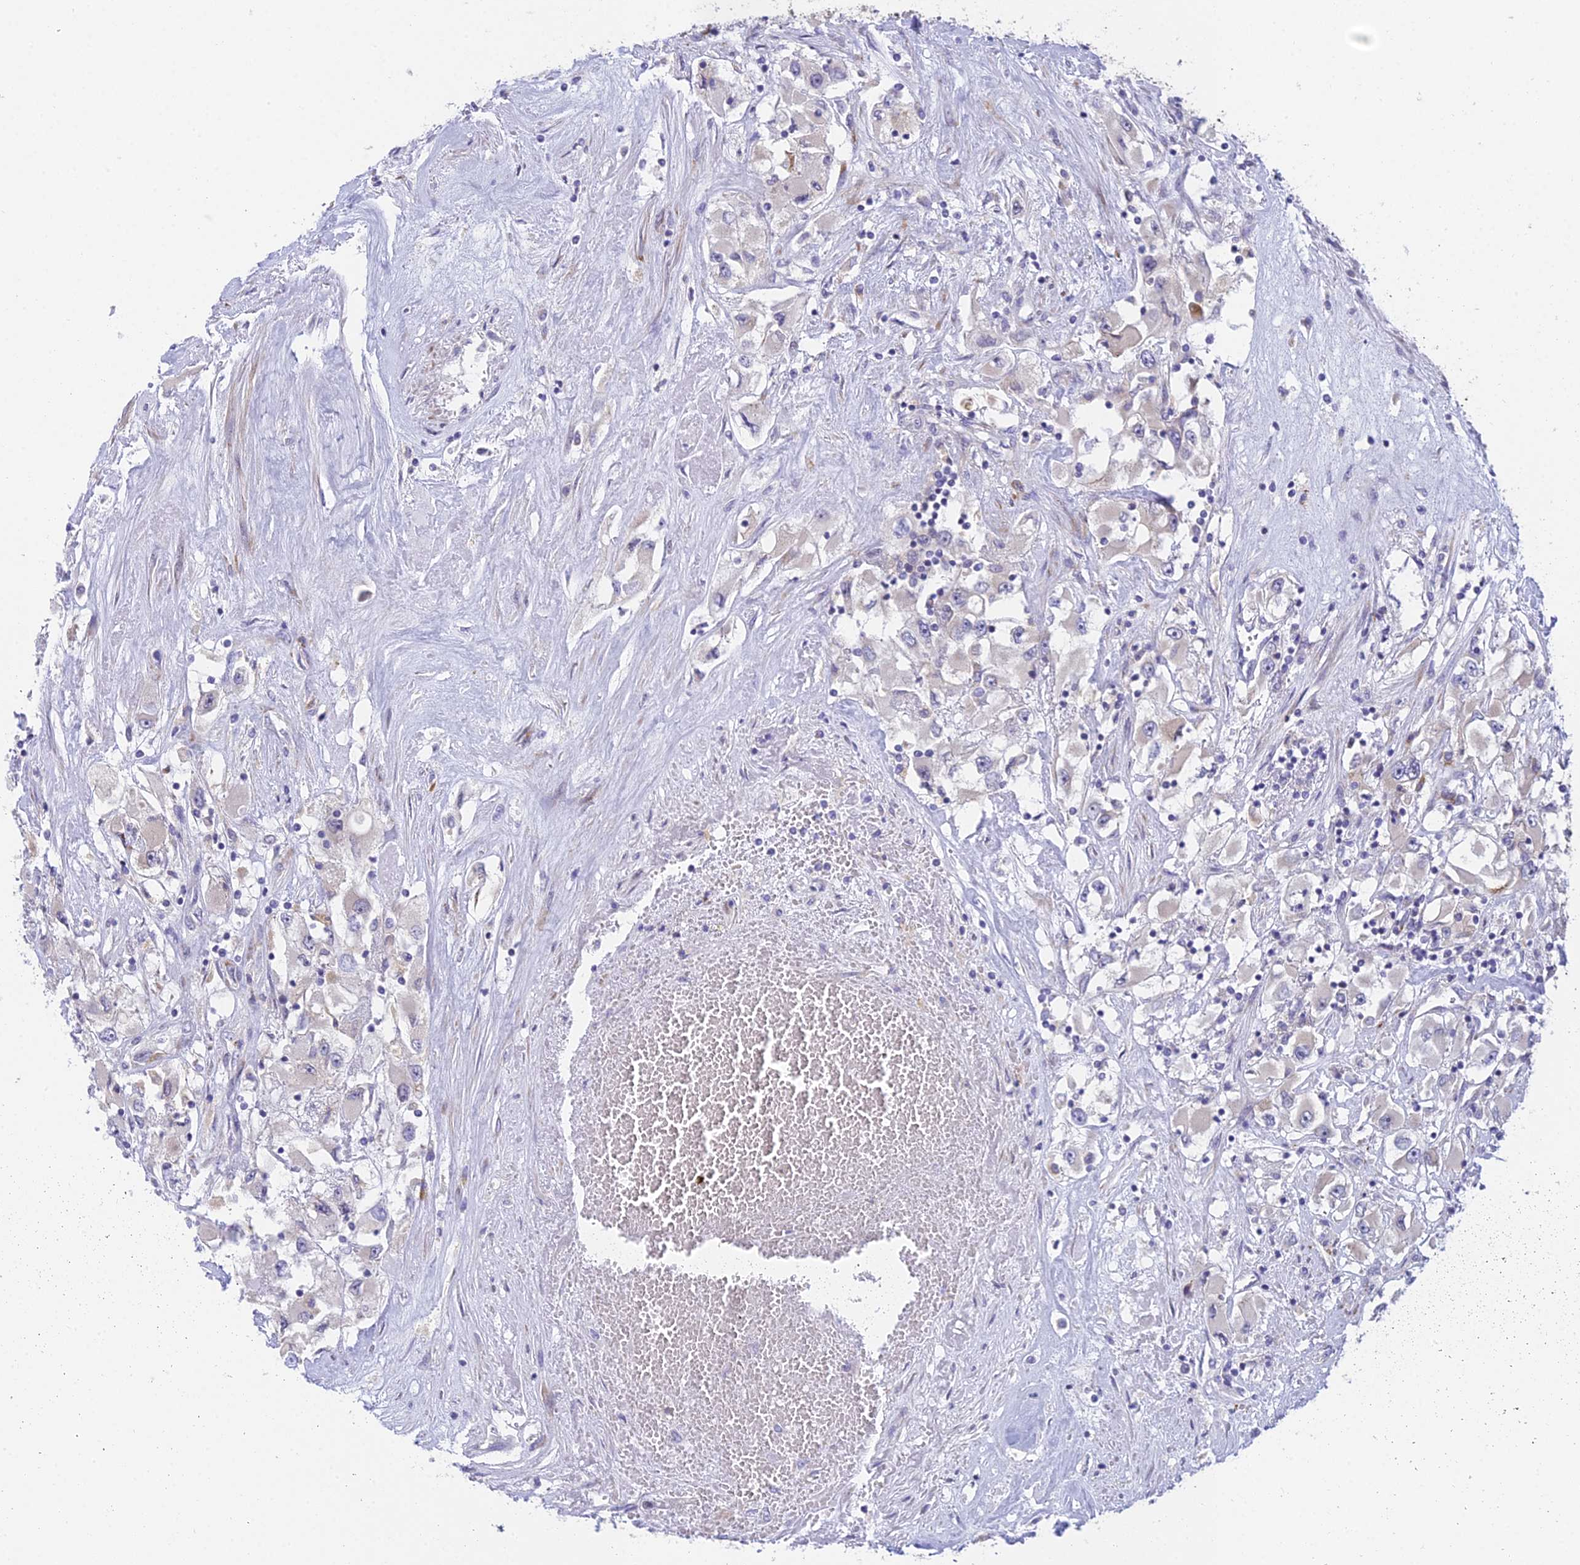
{"staining": {"intensity": "negative", "quantity": "none", "location": "none"}, "tissue": "renal cancer", "cell_type": "Tumor cells", "image_type": "cancer", "snomed": [{"axis": "morphology", "description": "Adenocarcinoma, NOS"}, {"axis": "topography", "description": "Kidney"}], "caption": "A photomicrograph of human adenocarcinoma (renal) is negative for staining in tumor cells.", "gene": "CLCN7", "patient": {"sex": "female", "age": 52}}